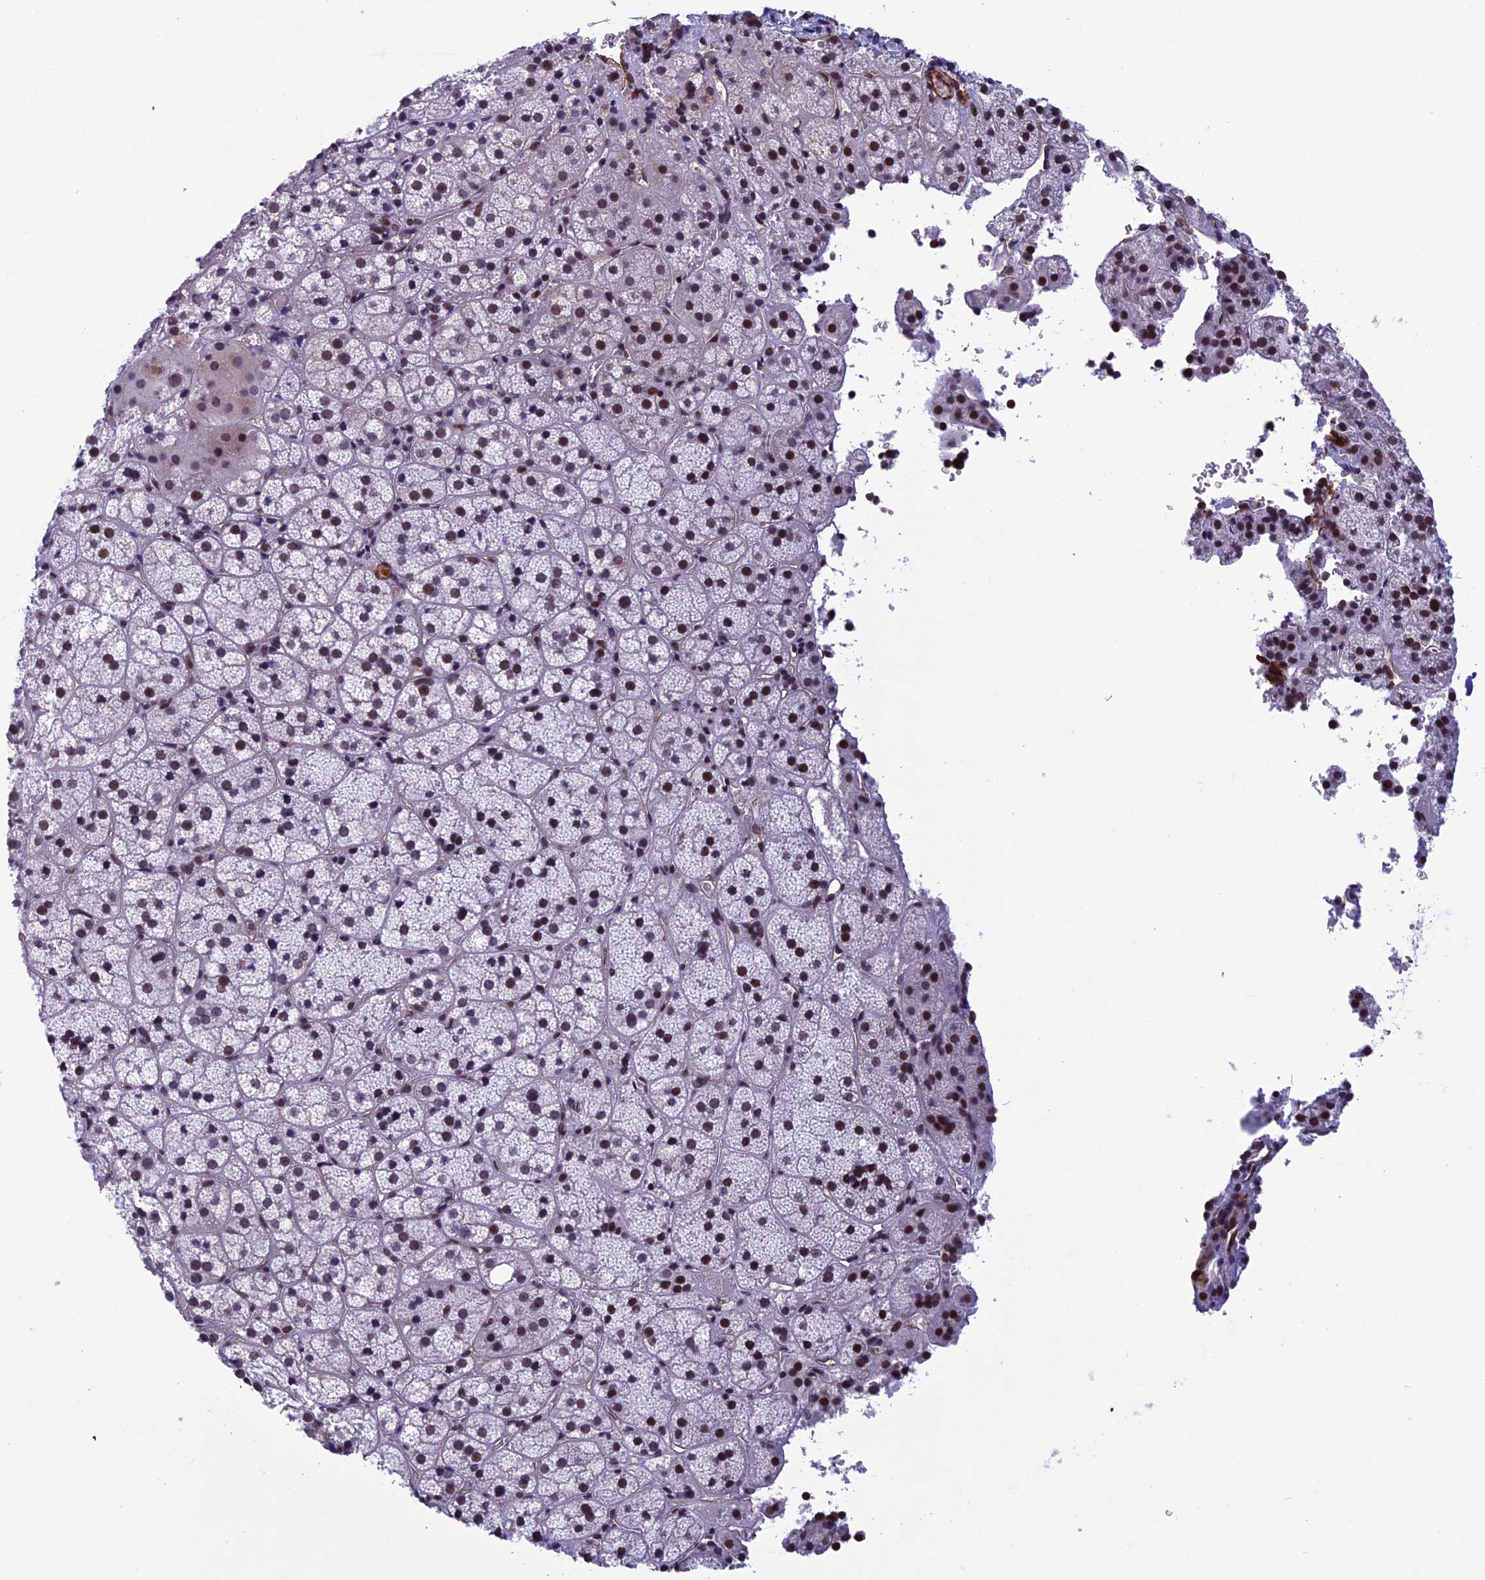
{"staining": {"intensity": "strong", "quantity": "25%-75%", "location": "nuclear"}, "tissue": "adrenal gland", "cell_type": "Glandular cells", "image_type": "normal", "snomed": [{"axis": "morphology", "description": "Normal tissue, NOS"}, {"axis": "topography", "description": "Adrenal gland"}], "caption": "Strong nuclear expression is seen in approximately 25%-75% of glandular cells in normal adrenal gland.", "gene": "NIPBL", "patient": {"sex": "female", "age": 44}}